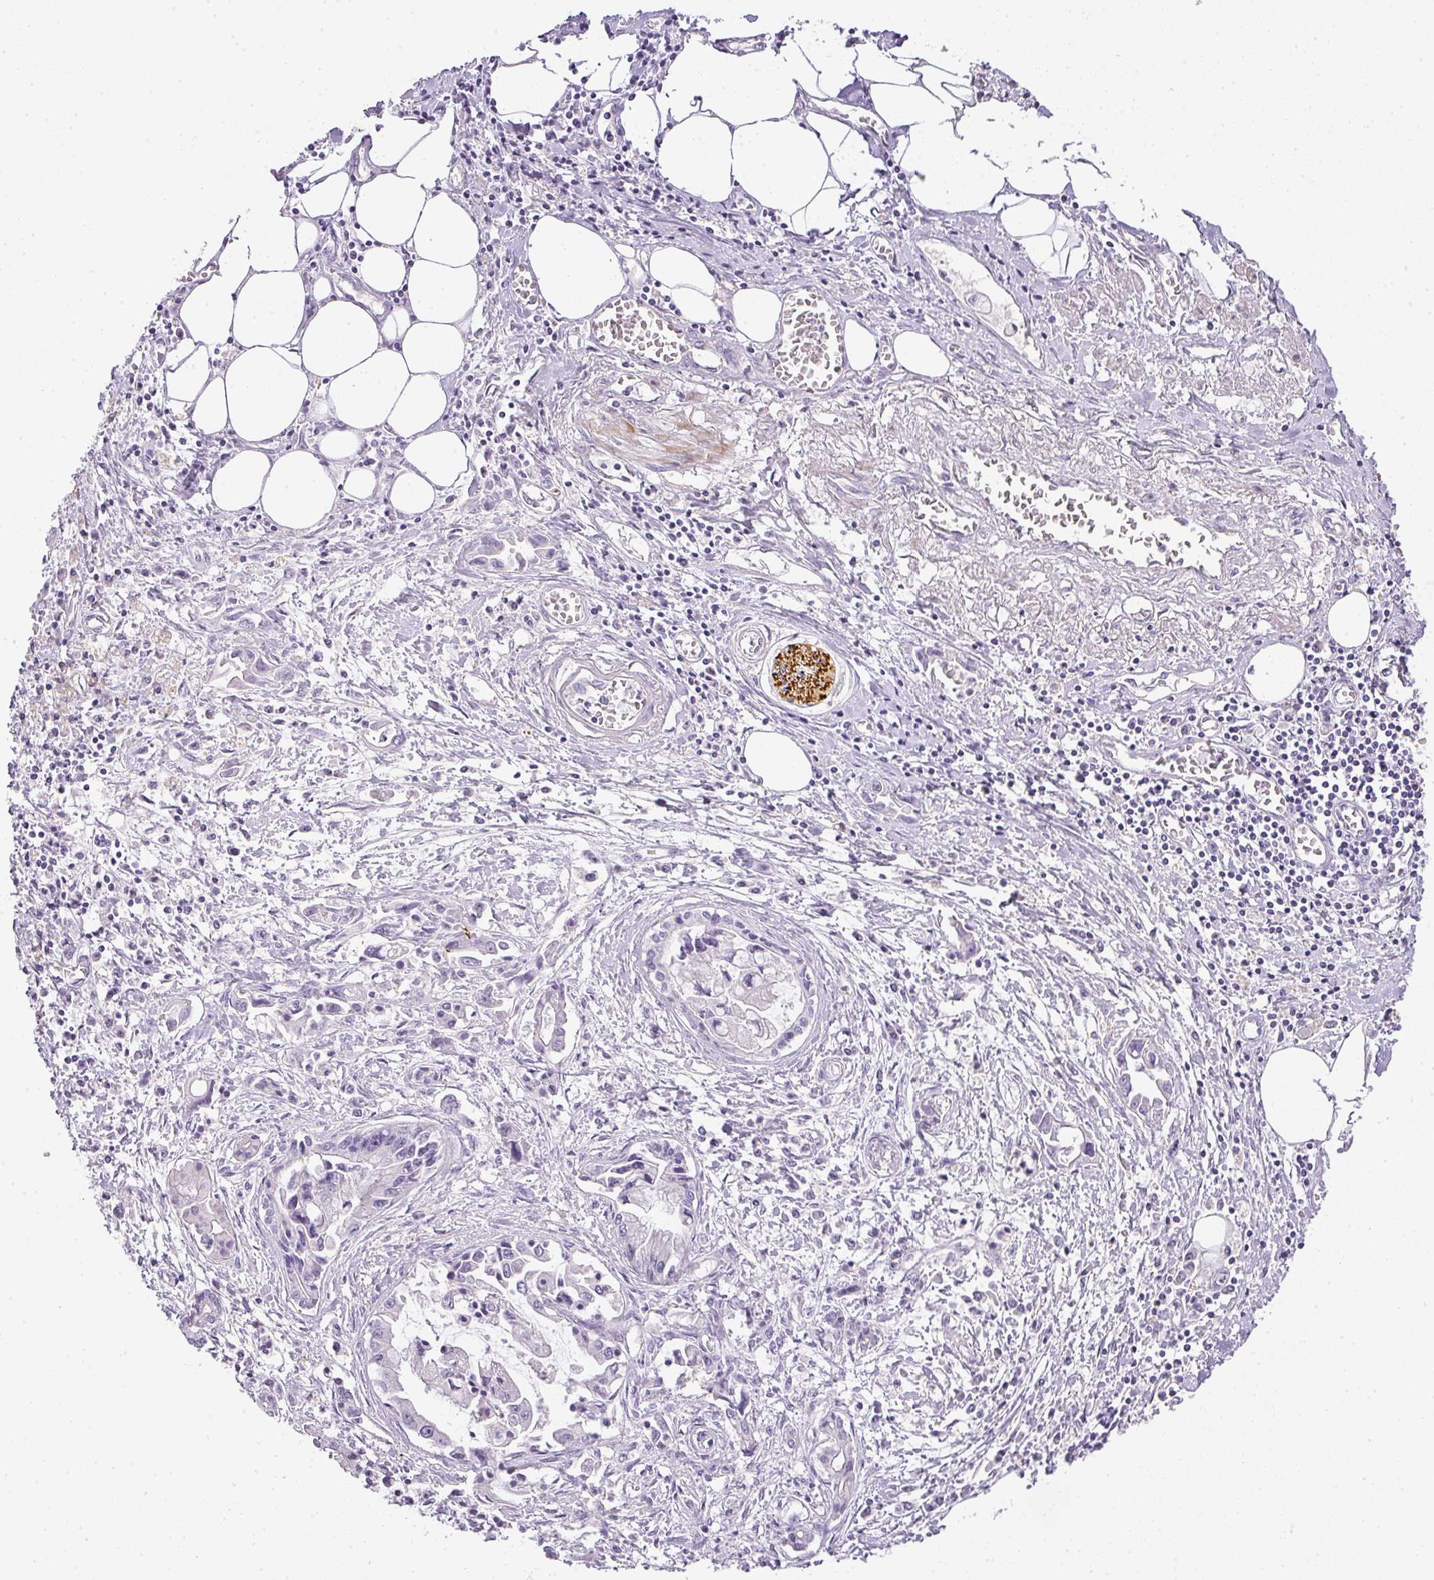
{"staining": {"intensity": "negative", "quantity": "none", "location": "none"}, "tissue": "pancreatic cancer", "cell_type": "Tumor cells", "image_type": "cancer", "snomed": [{"axis": "morphology", "description": "Adenocarcinoma, NOS"}, {"axis": "topography", "description": "Pancreas"}], "caption": "DAB immunohistochemical staining of human pancreatic cancer demonstrates no significant staining in tumor cells. The staining is performed using DAB brown chromogen with nuclei counter-stained in using hematoxylin.", "gene": "RAX2", "patient": {"sex": "male", "age": 84}}